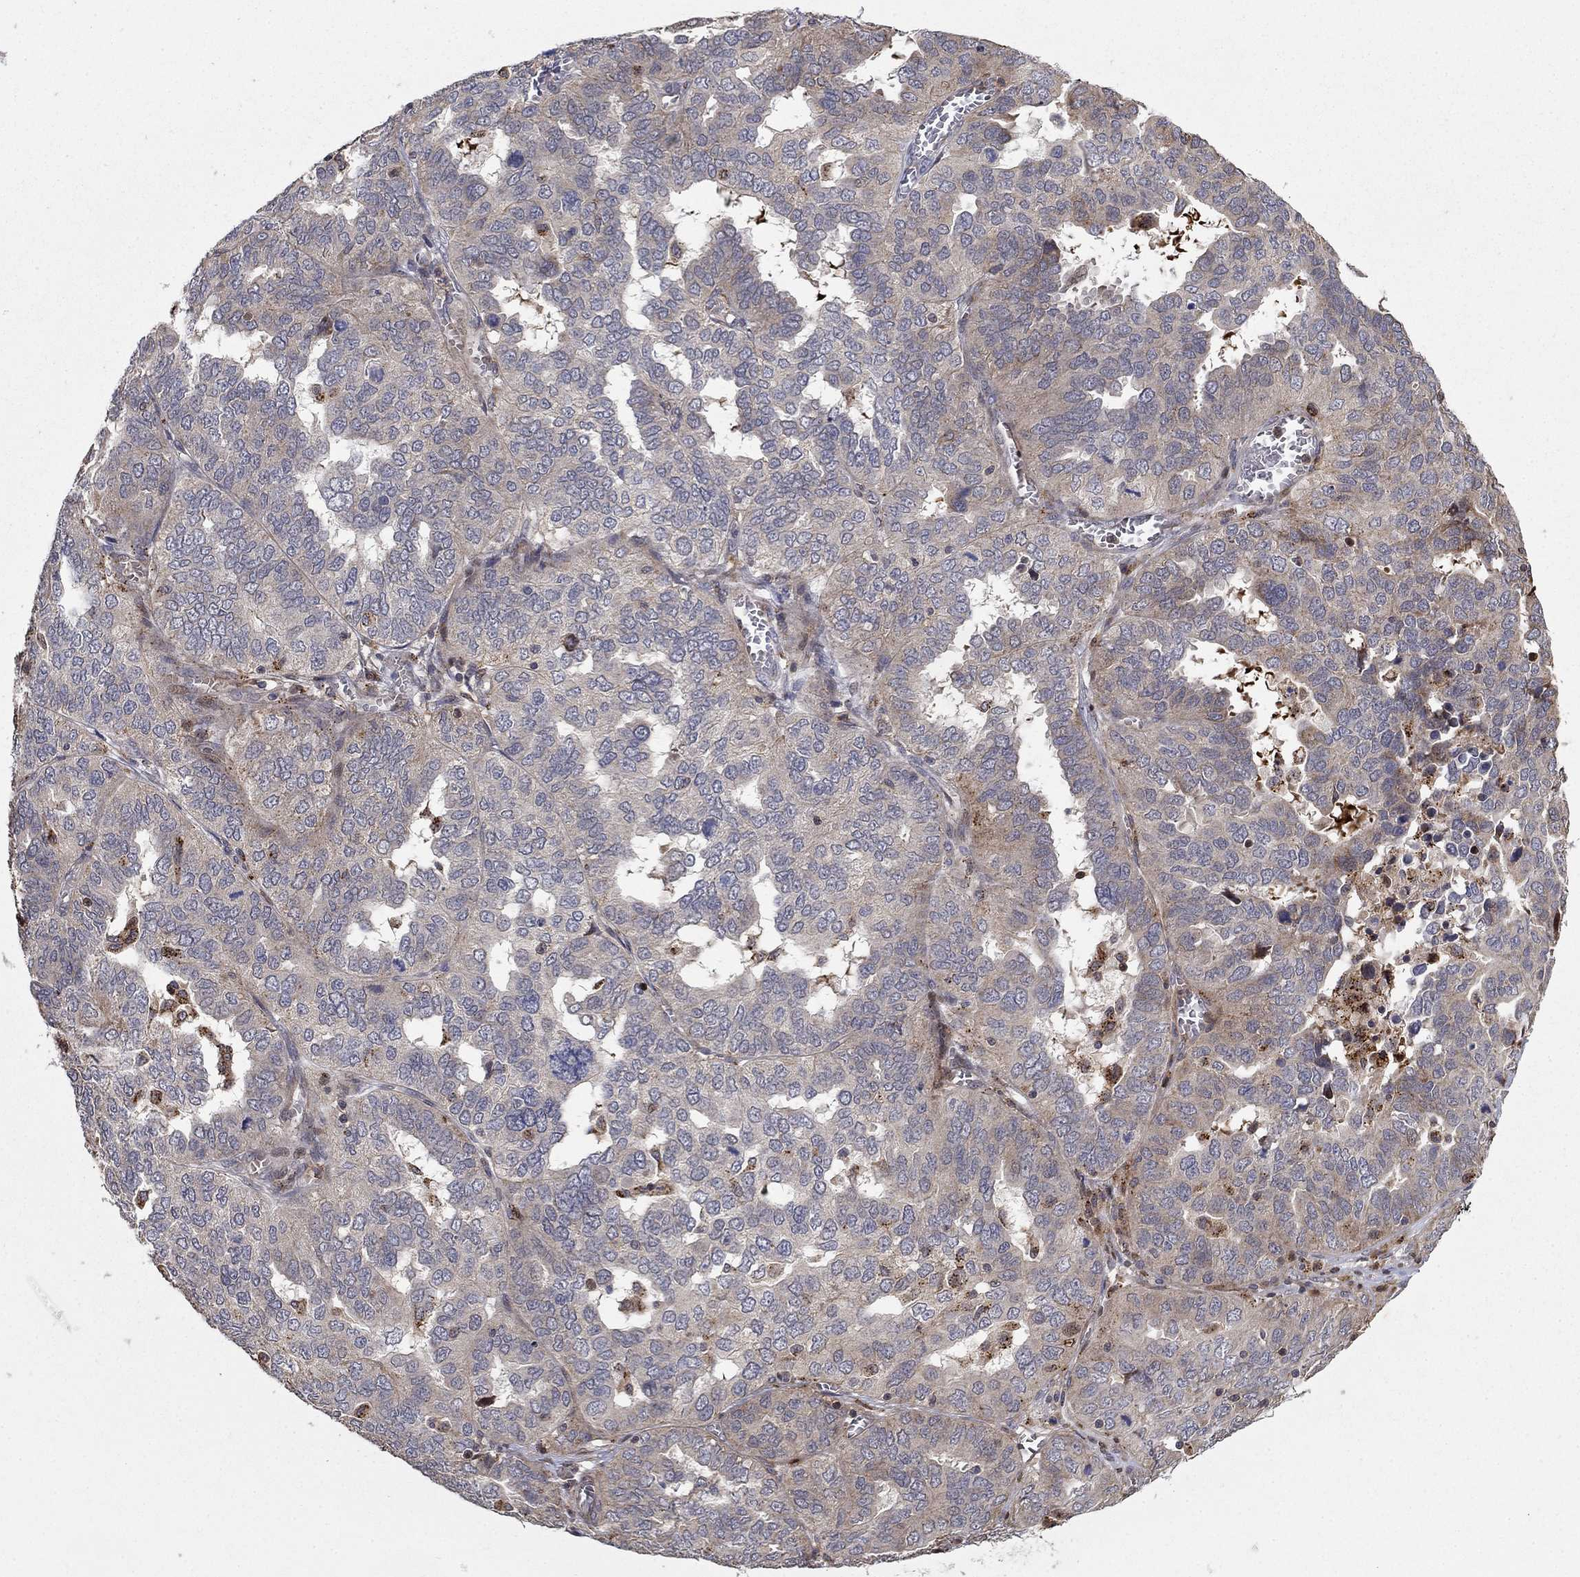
{"staining": {"intensity": "weak", "quantity": "25%-75%", "location": "cytoplasmic/membranous"}, "tissue": "ovarian cancer", "cell_type": "Tumor cells", "image_type": "cancer", "snomed": [{"axis": "morphology", "description": "Carcinoma, endometroid"}, {"axis": "topography", "description": "Soft tissue"}, {"axis": "topography", "description": "Ovary"}], "caption": "Human ovarian endometroid carcinoma stained with a brown dye demonstrates weak cytoplasmic/membranous positive expression in approximately 25%-75% of tumor cells.", "gene": "LPCAT4", "patient": {"sex": "female", "age": 52}}